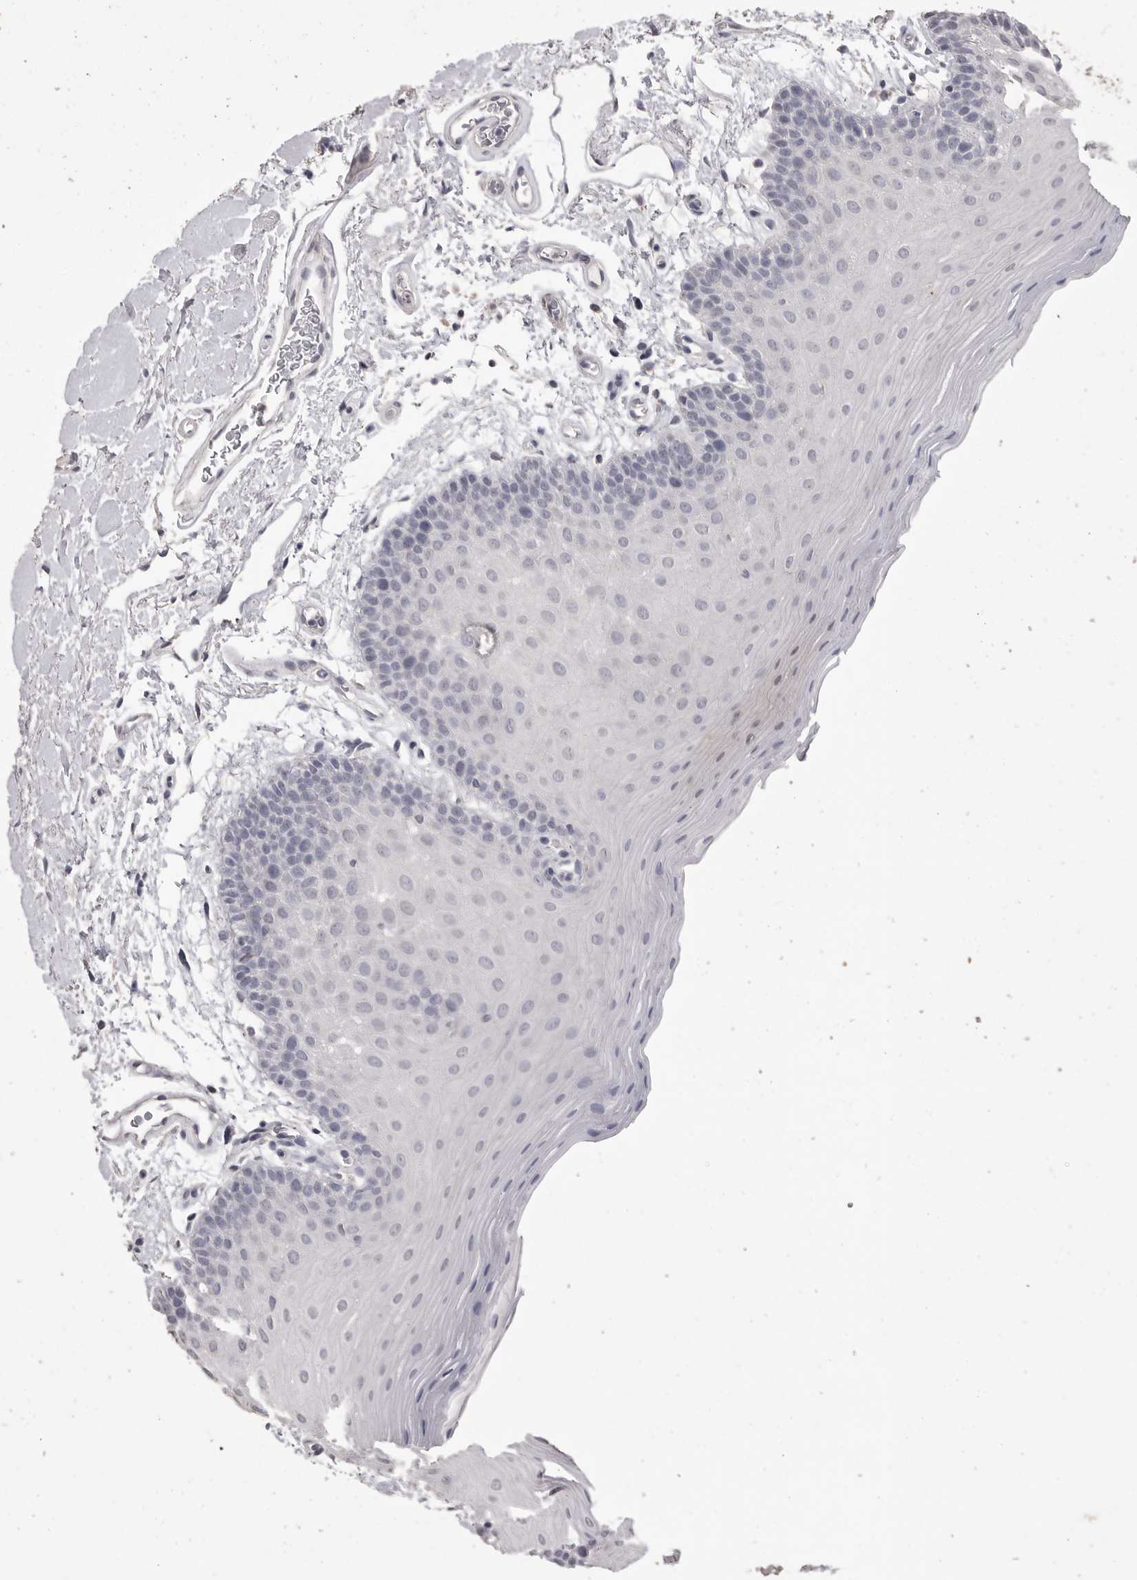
{"staining": {"intensity": "negative", "quantity": "none", "location": "none"}, "tissue": "oral mucosa", "cell_type": "Squamous epithelial cells", "image_type": "normal", "snomed": [{"axis": "morphology", "description": "Normal tissue, NOS"}, {"axis": "topography", "description": "Oral tissue"}], "caption": "Immunohistochemistry (IHC) micrograph of benign oral mucosa: human oral mucosa stained with DAB (3,3'-diaminobenzidine) reveals no significant protein expression in squamous epithelial cells.", "gene": "MMP7", "patient": {"sex": "male", "age": 62}}